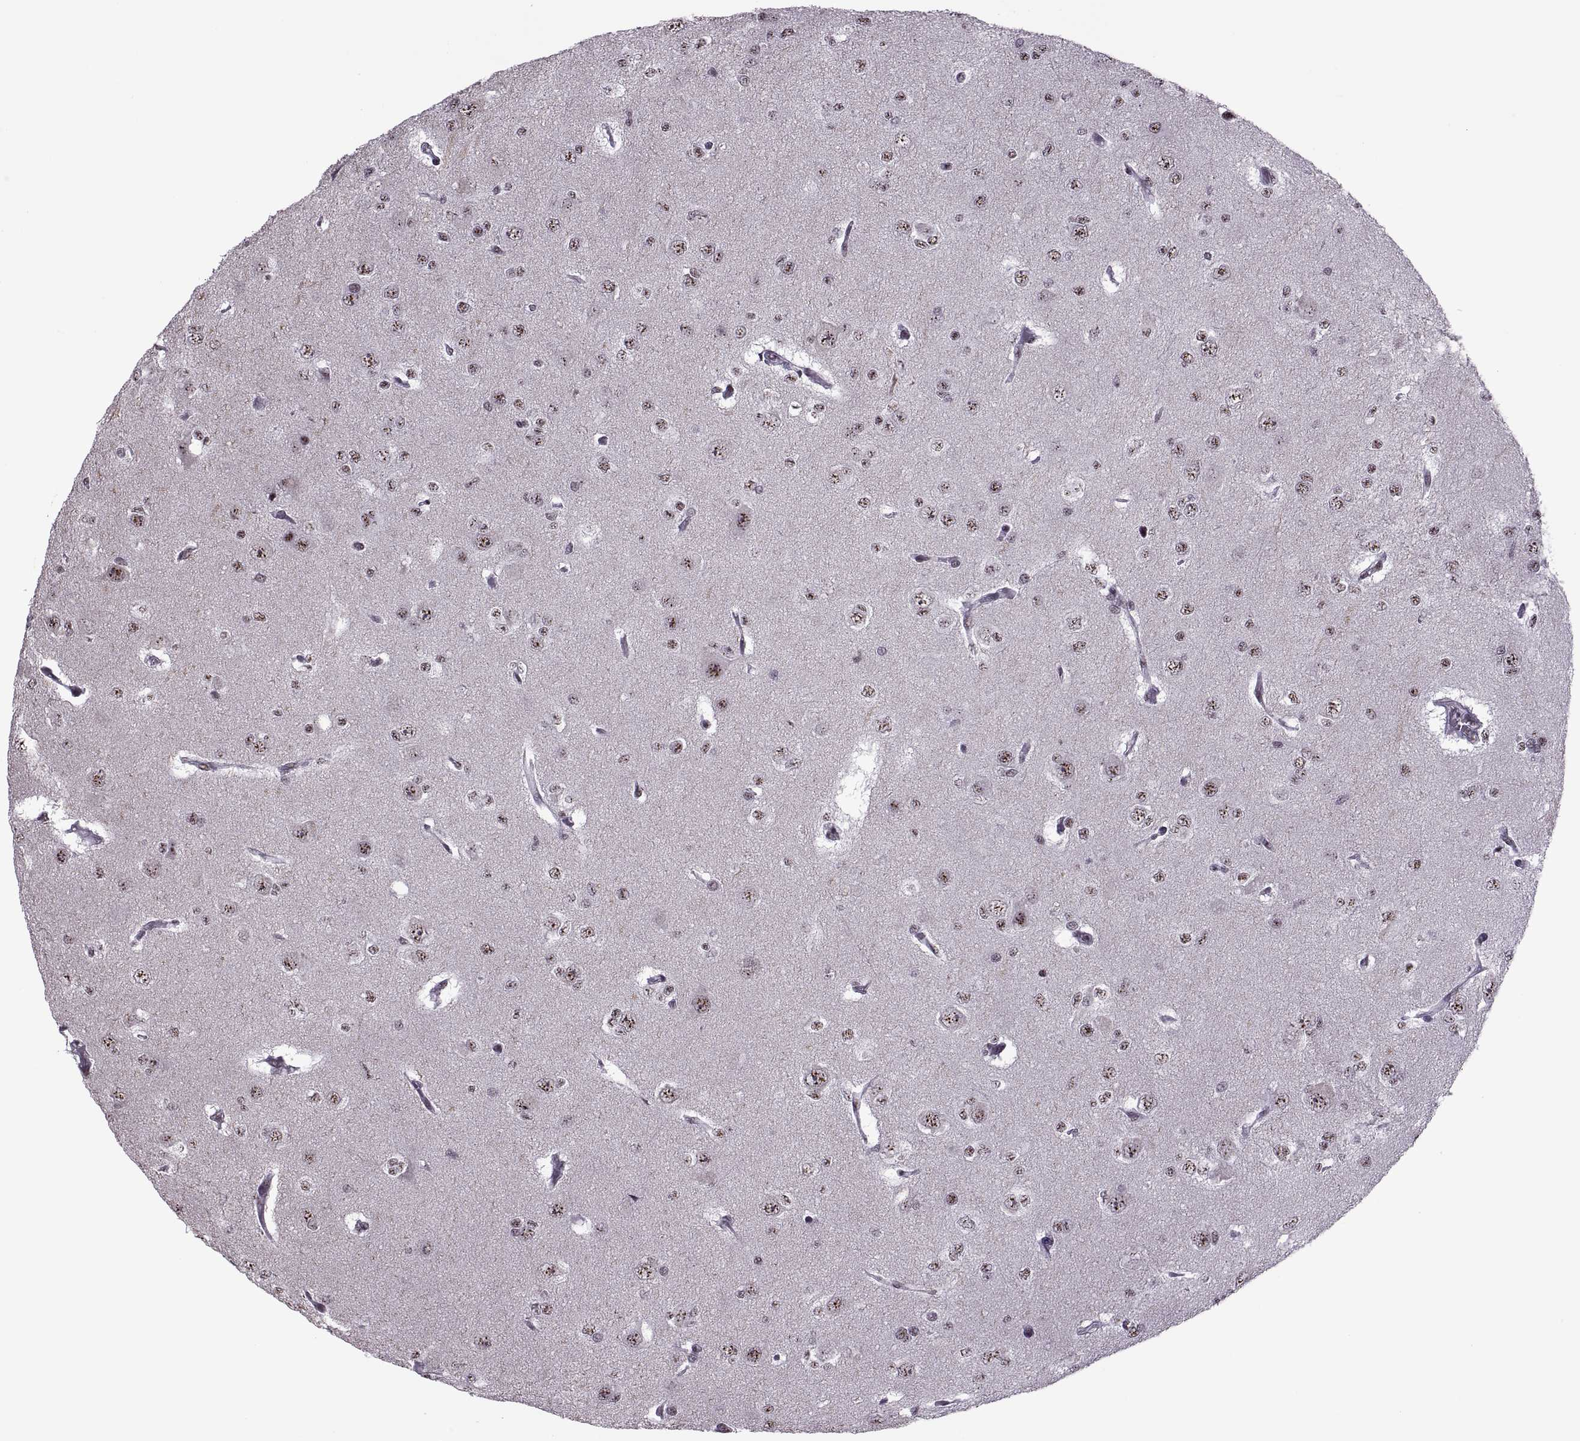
{"staining": {"intensity": "weak", "quantity": ">75%", "location": "nuclear"}, "tissue": "glioma", "cell_type": "Tumor cells", "image_type": "cancer", "snomed": [{"axis": "morphology", "description": "Glioma, malignant, Low grade"}, {"axis": "topography", "description": "Brain"}], "caption": "Immunohistochemical staining of glioma reveals weak nuclear protein positivity in about >75% of tumor cells.", "gene": "MAGEA4", "patient": {"sex": "male", "age": 27}}